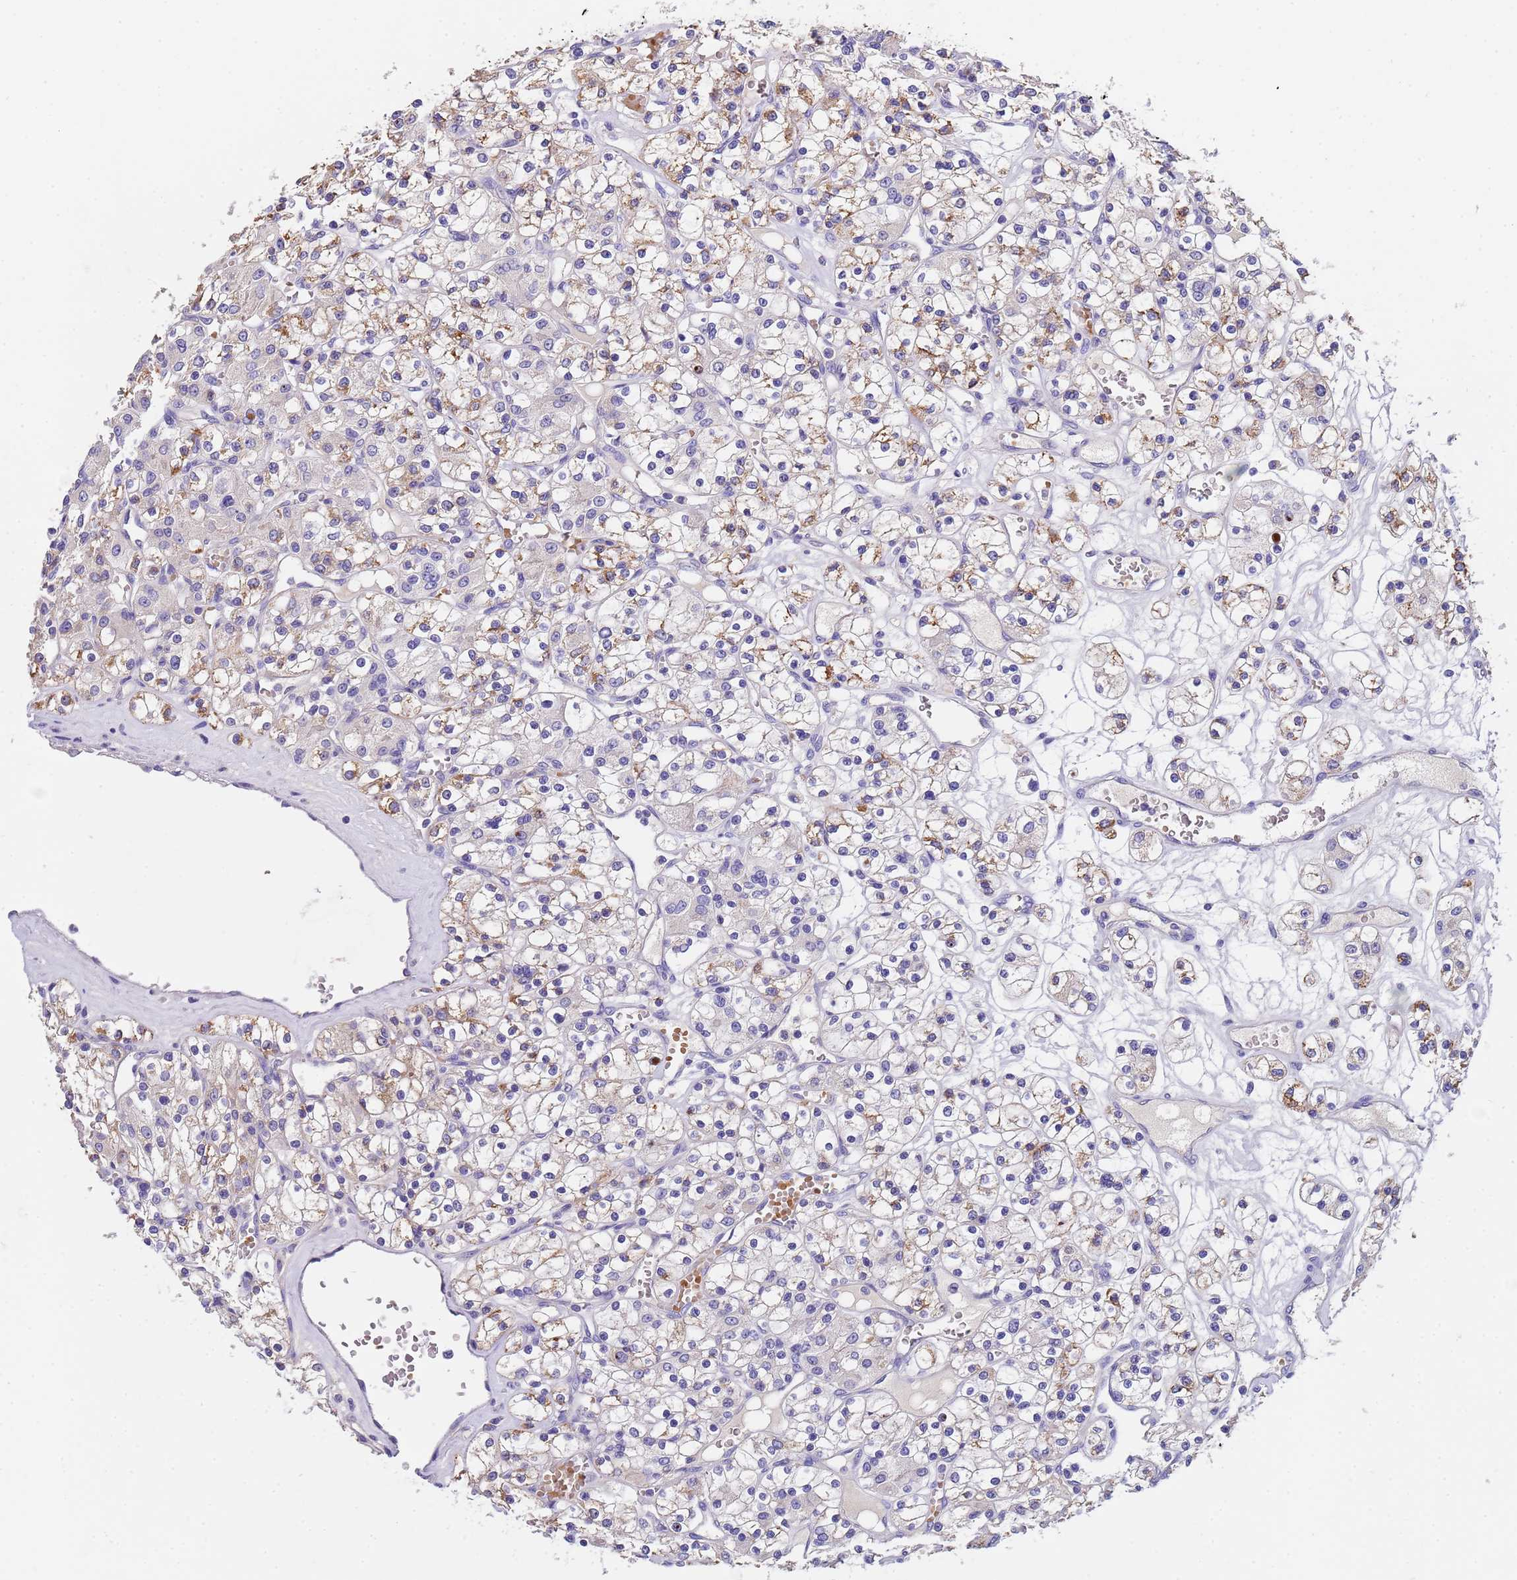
{"staining": {"intensity": "moderate", "quantity": "<25%", "location": "cytoplasmic/membranous"}, "tissue": "renal cancer", "cell_type": "Tumor cells", "image_type": "cancer", "snomed": [{"axis": "morphology", "description": "Adenocarcinoma, NOS"}, {"axis": "topography", "description": "Kidney"}], "caption": "Immunohistochemistry histopathology image of human renal adenocarcinoma stained for a protein (brown), which displays low levels of moderate cytoplasmic/membranous expression in approximately <25% of tumor cells.", "gene": "SLC24A3", "patient": {"sex": "female", "age": 59}}